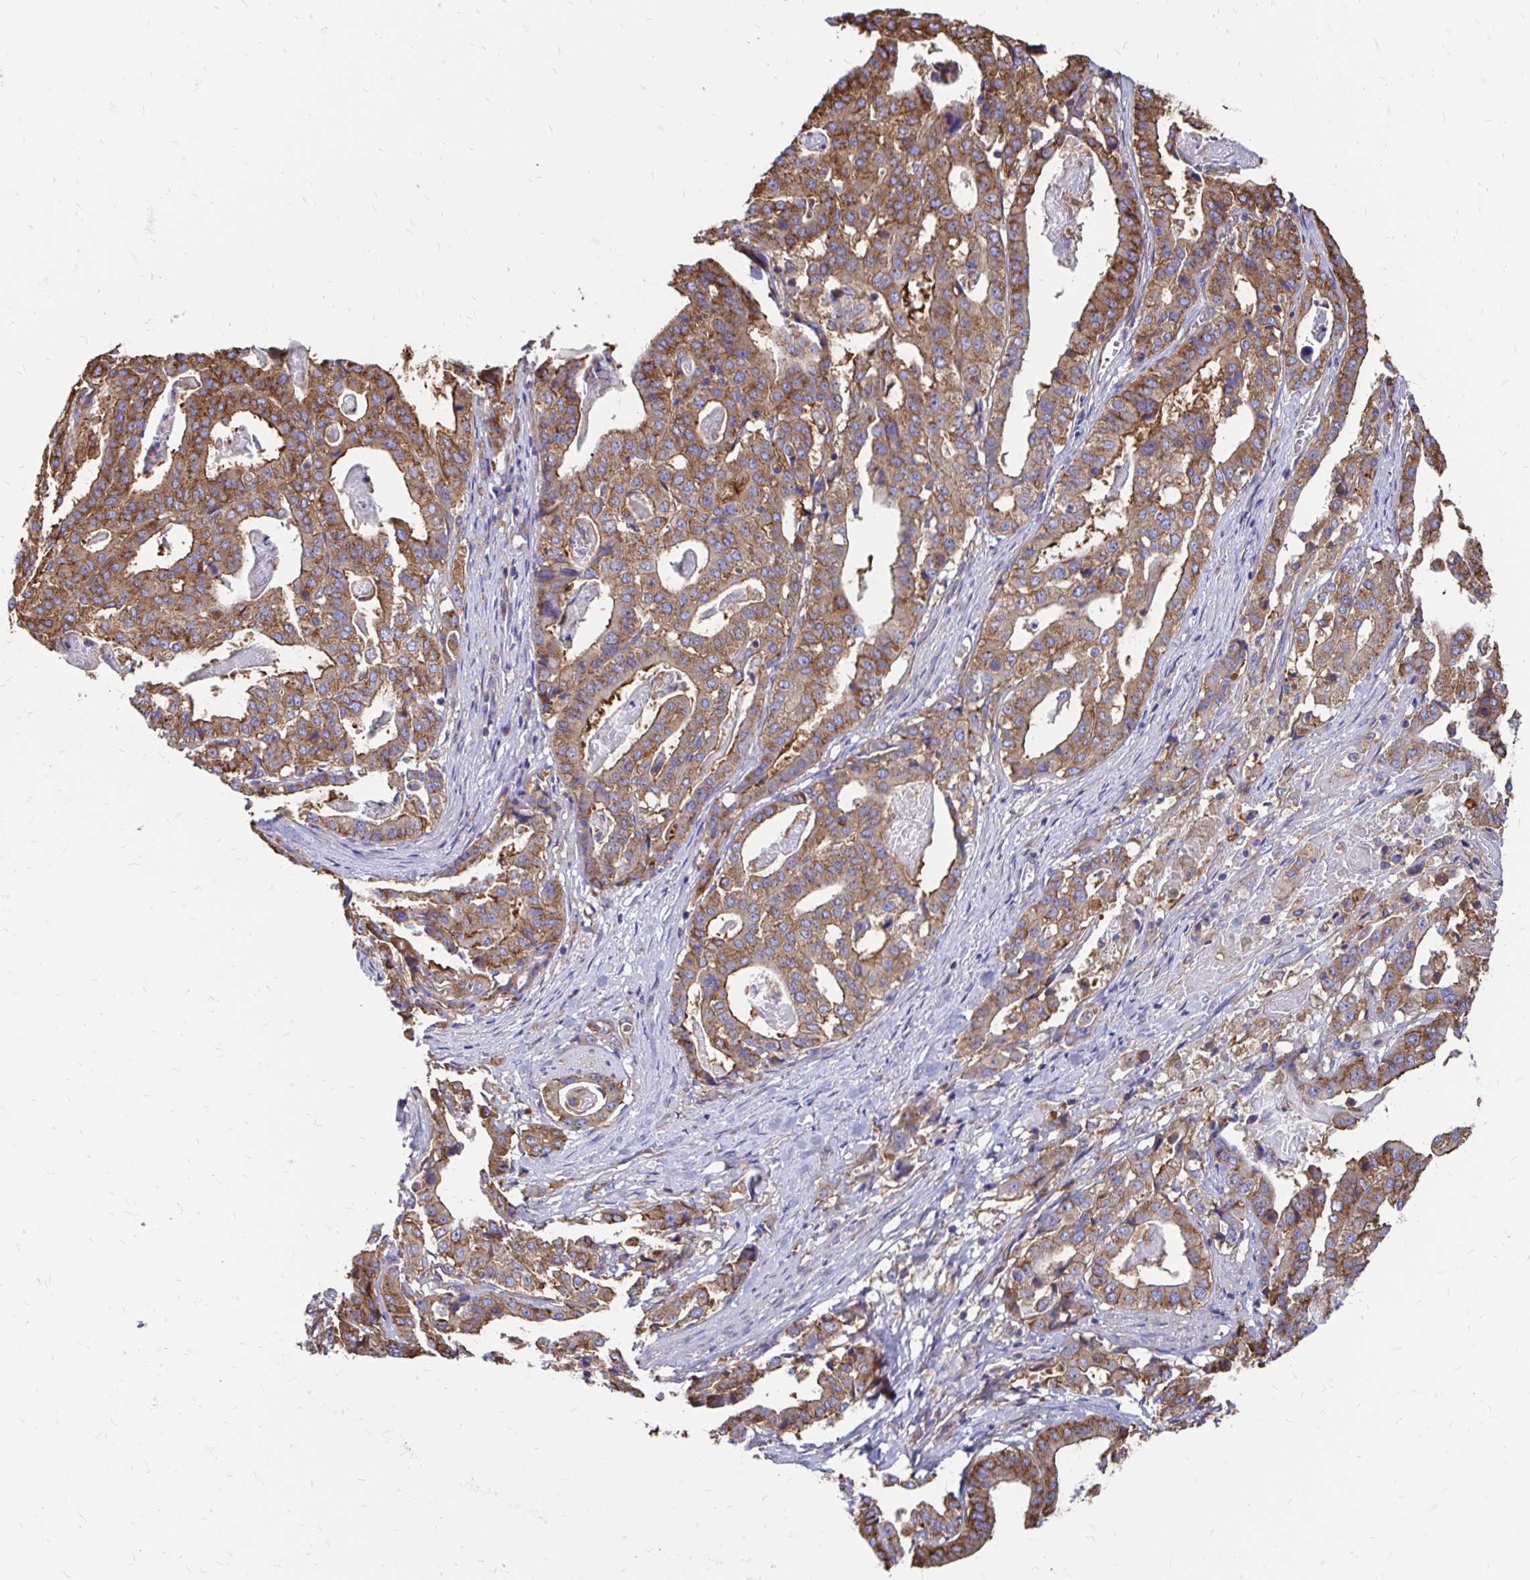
{"staining": {"intensity": "moderate", "quantity": ">75%", "location": "cytoplasmic/membranous"}, "tissue": "stomach cancer", "cell_type": "Tumor cells", "image_type": "cancer", "snomed": [{"axis": "morphology", "description": "Adenocarcinoma, NOS"}, {"axis": "topography", "description": "Stomach"}], "caption": "Stomach cancer was stained to show a protein in brown. There is medium levels of moderate cytoplasmic/membranous expression in about >75% of tumor cells.", "gene": "CLTC", "patient": {"sex": "male", "age": 48}}